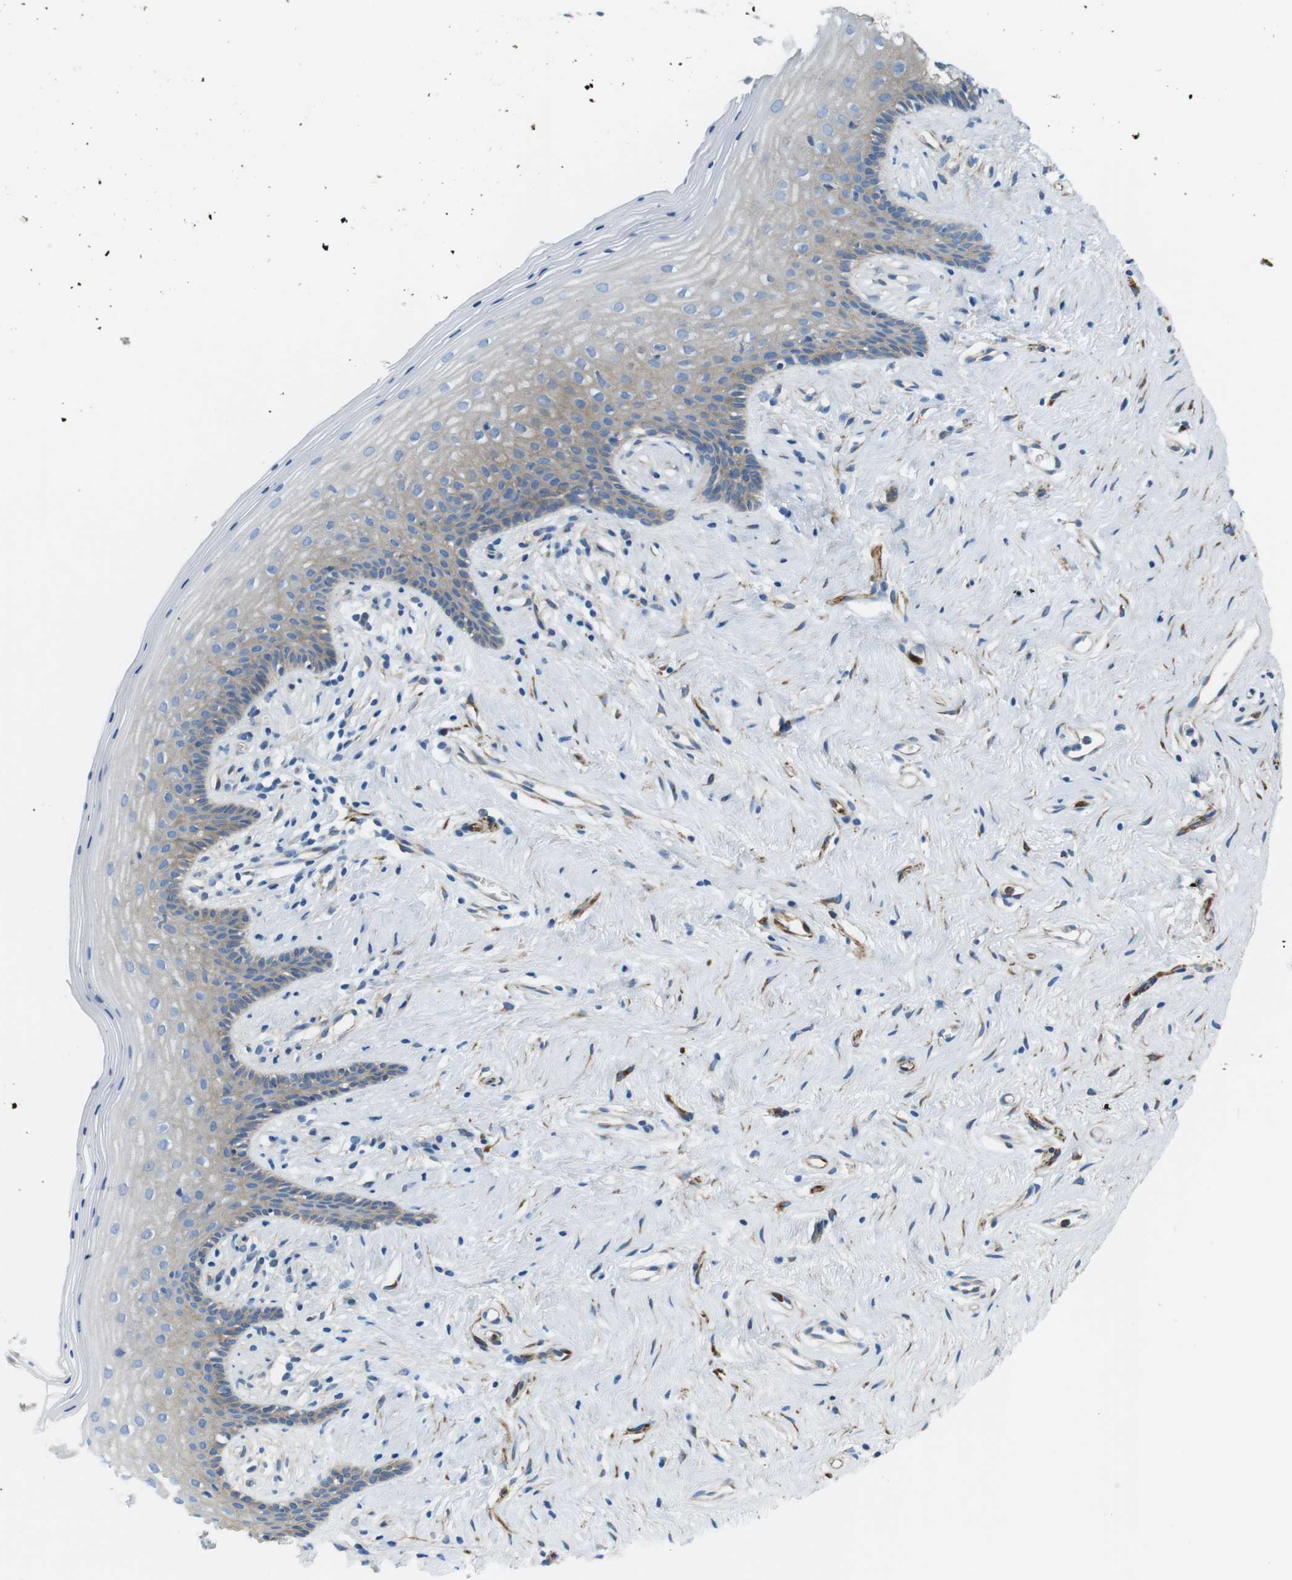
{"staining": {"intensity": "weak", "quantity": "25%-75%", "location": "cytoplasmic/membranous"}, "tissue": "vagina", "cell_type": "Squamous epithelial cells", "image_type": "normal", "snomed": [{"axis": "morphology", "description": "Normal tissue, NOS"}, {"axis": "topography", "description": "Vagina"}], "caption": "This photomicrograph demonstrates IHC staining of benign vagina, with low weak cytoplasmic/membranous positivity in about 25%-75% of squamous epithelial cells.", "gene": "EMP2", "patient": {"sex": "female", "age": 44}}